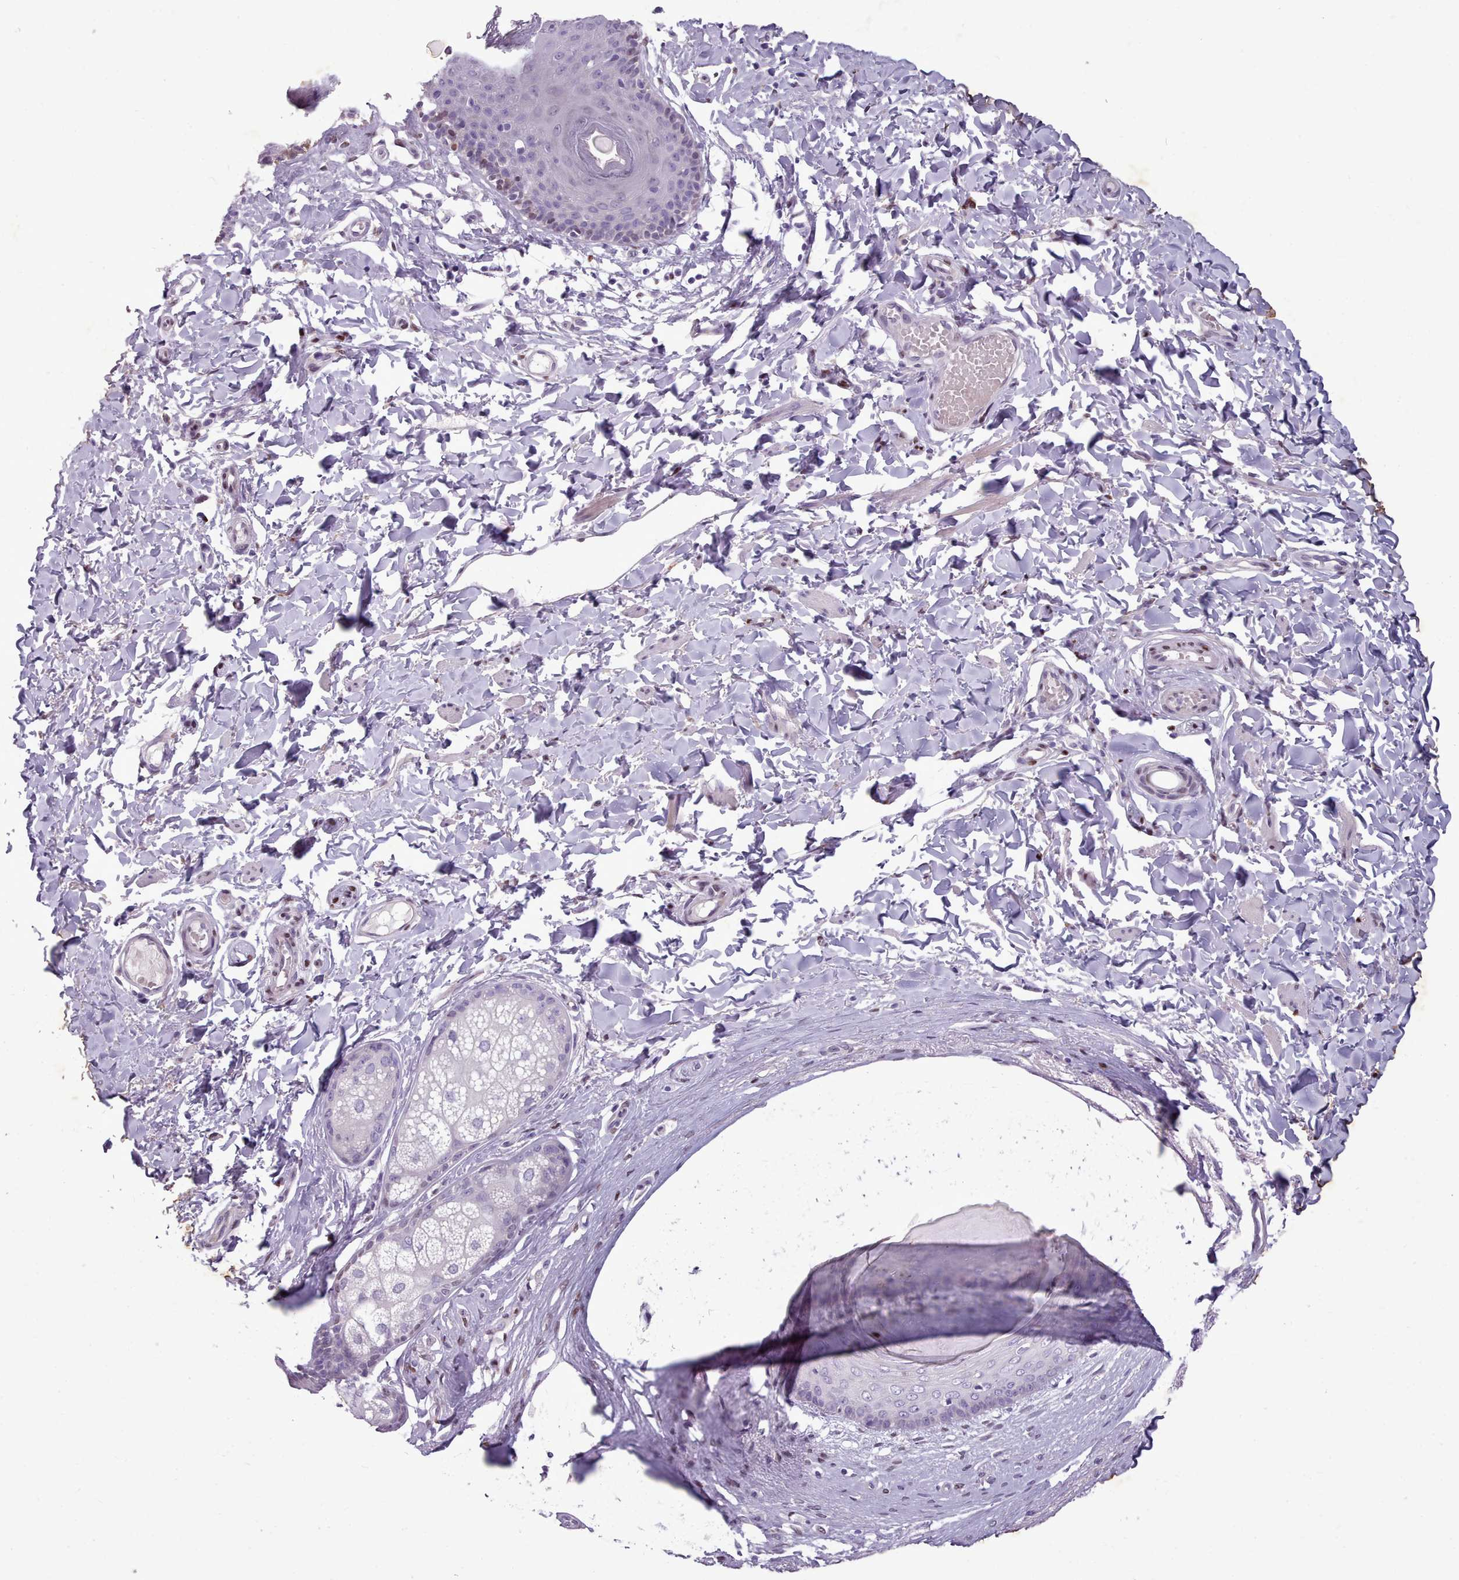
{"staining": {"intensity": "weak", "quantity": "<25%", "location": "cytoplasmic/membranous"}, "tissue": "skin", "cell_type": "Epidermal cells", "image_type": "normal", "snomed": [{"axis": "morphology", "description": "Normal tissue, NOS"}, {"axis": "topography", "description": "Vulva"}], "caption": "Immunohistochemistry (IHC) micrograph of unremarkable skin: human skin stained with DAB exhibits no significant protein expression in epidermal cells.", "gene": "KCNT2", "patient": {"sex": "female", "age": 66}}